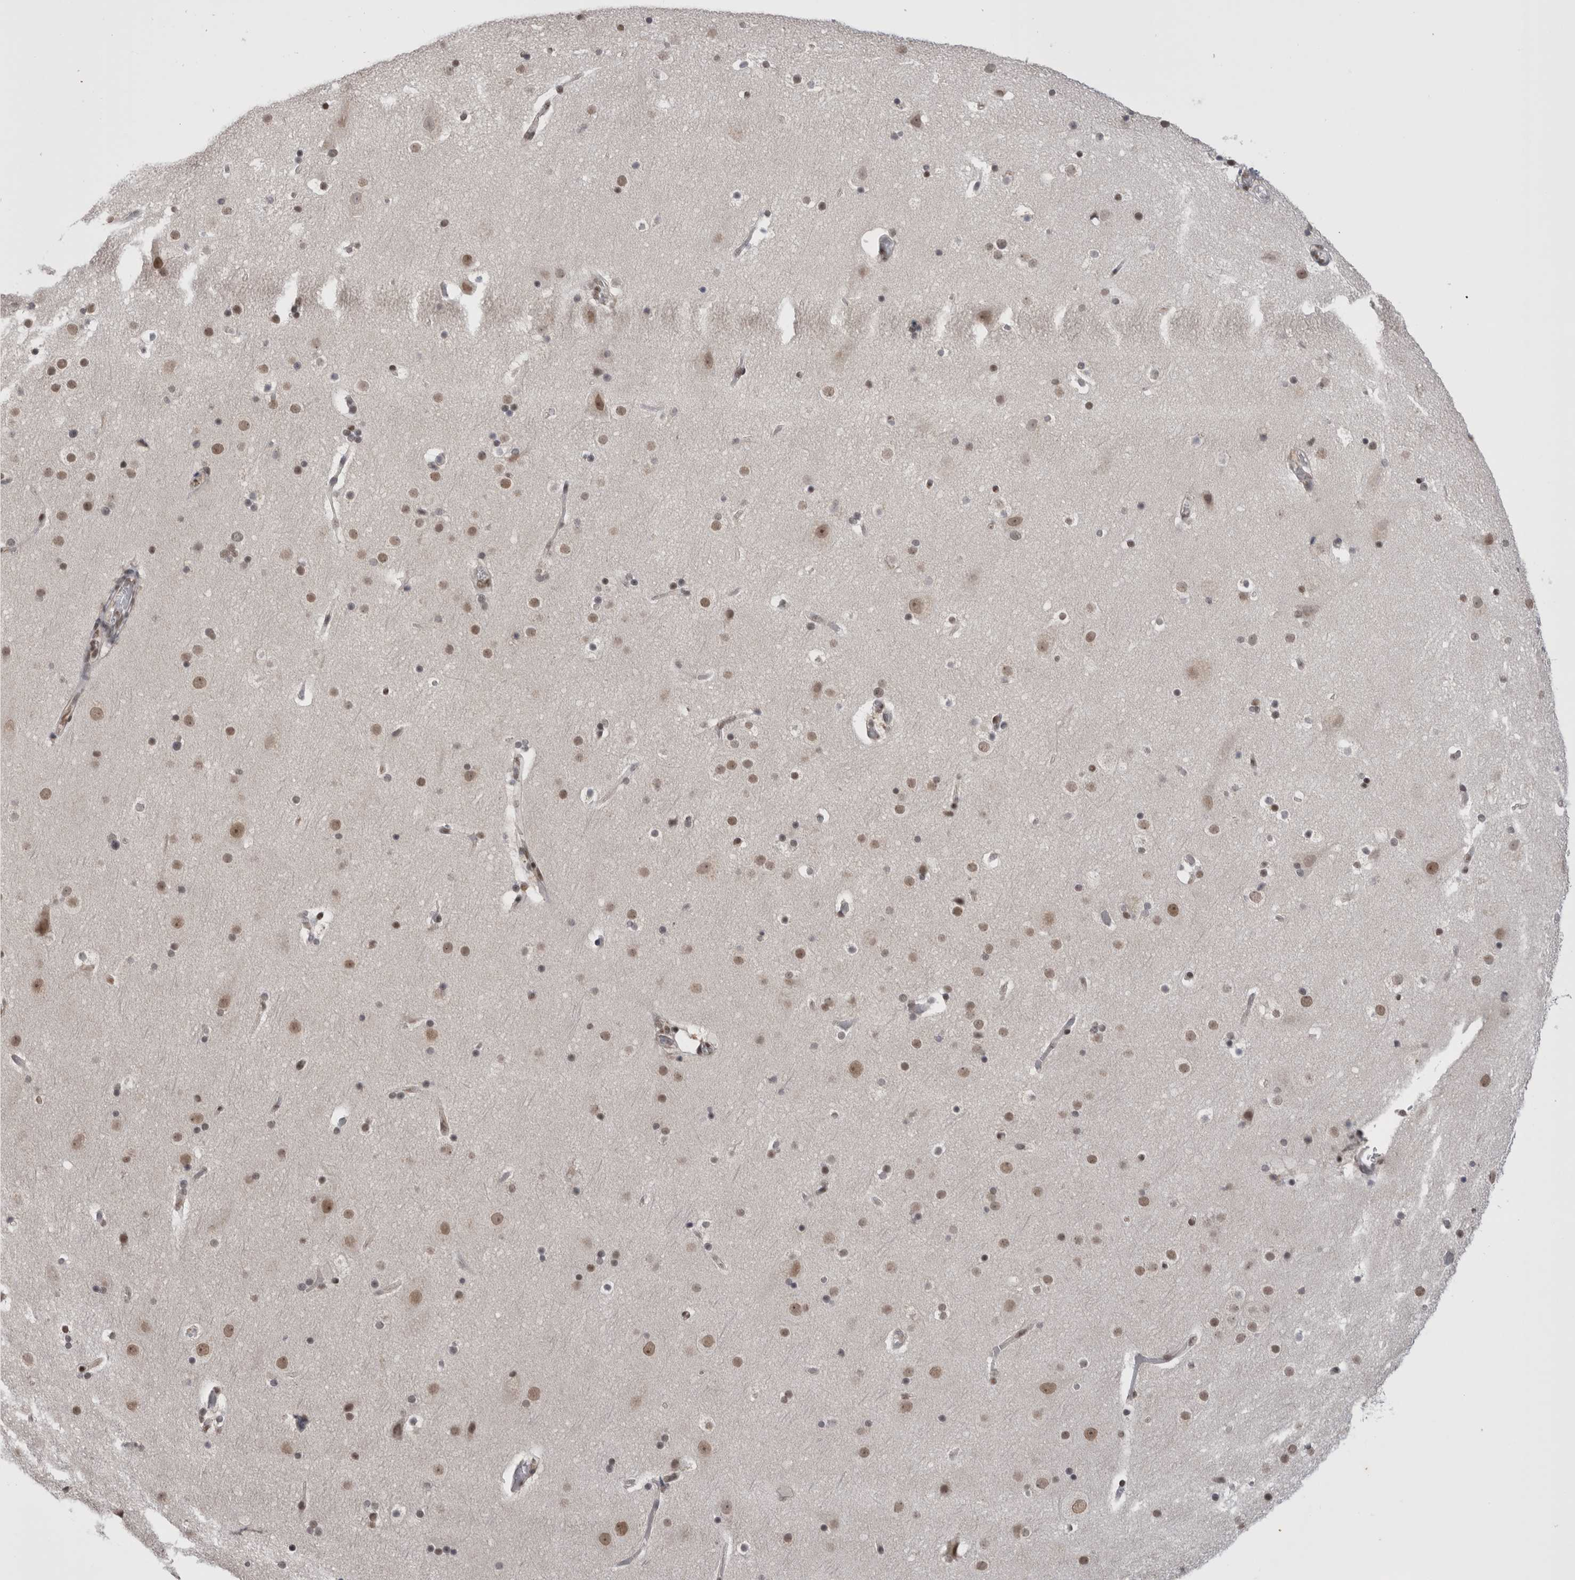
{"staining": {"intensity": "weak", "quantity": "25%-75%", "location": "nuclear"}, "tissue": "cerebral cortex", "cell_type": "Endothelial cells", "image_type": "normal", "snomed": [{"axis": "morphology", "description": "Normal tissue, NOS"}, {"axis": "topography", "description": "Cerebral cortex"}], "caption": "DAB immunohistochemical staining of normal human cerebral cortex exhibits weak nuclear protein staining in about 25%-75% of endothelial cells.", "gene": "DAXX", "patient": {"sex": "male", "age": 57}}